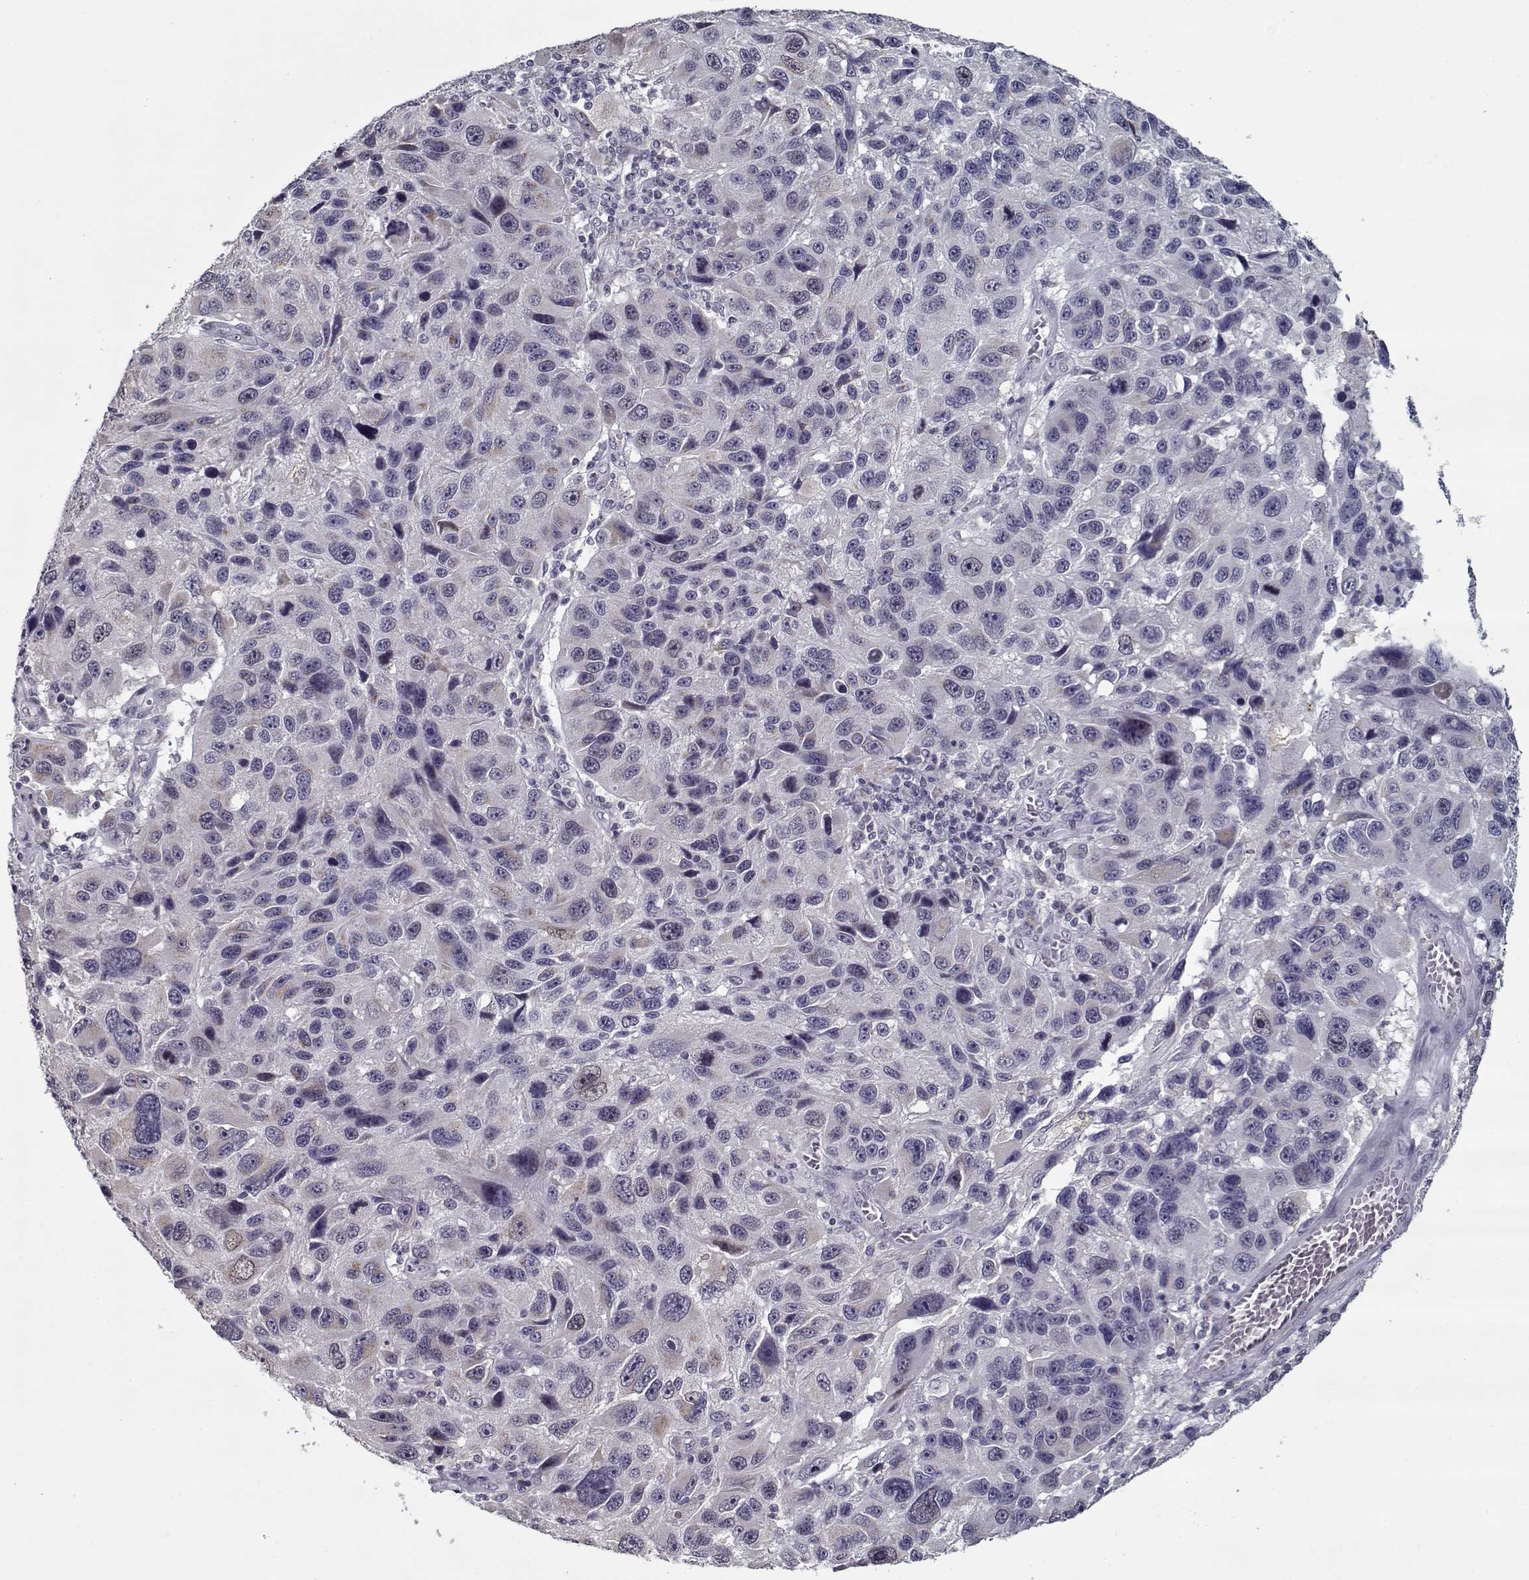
{"staining": {"intensity": "weak", "quantity": "<25%", "location": "cytoplasmic/membranous"}, "tissue": "melanoma", "cell_type": "Tumor cells", "image_type": "cancer", "snomed": [{"axis": "morphology", "description": "Malignant melanoma, NOS"}, {"axis": "topography", "description": "Skin"}], "caption": "Tumor cells show no significant positivity in malignant melanoma.", "gene": "SEC16B", "patient": {"sex": "male", "age": 53}}